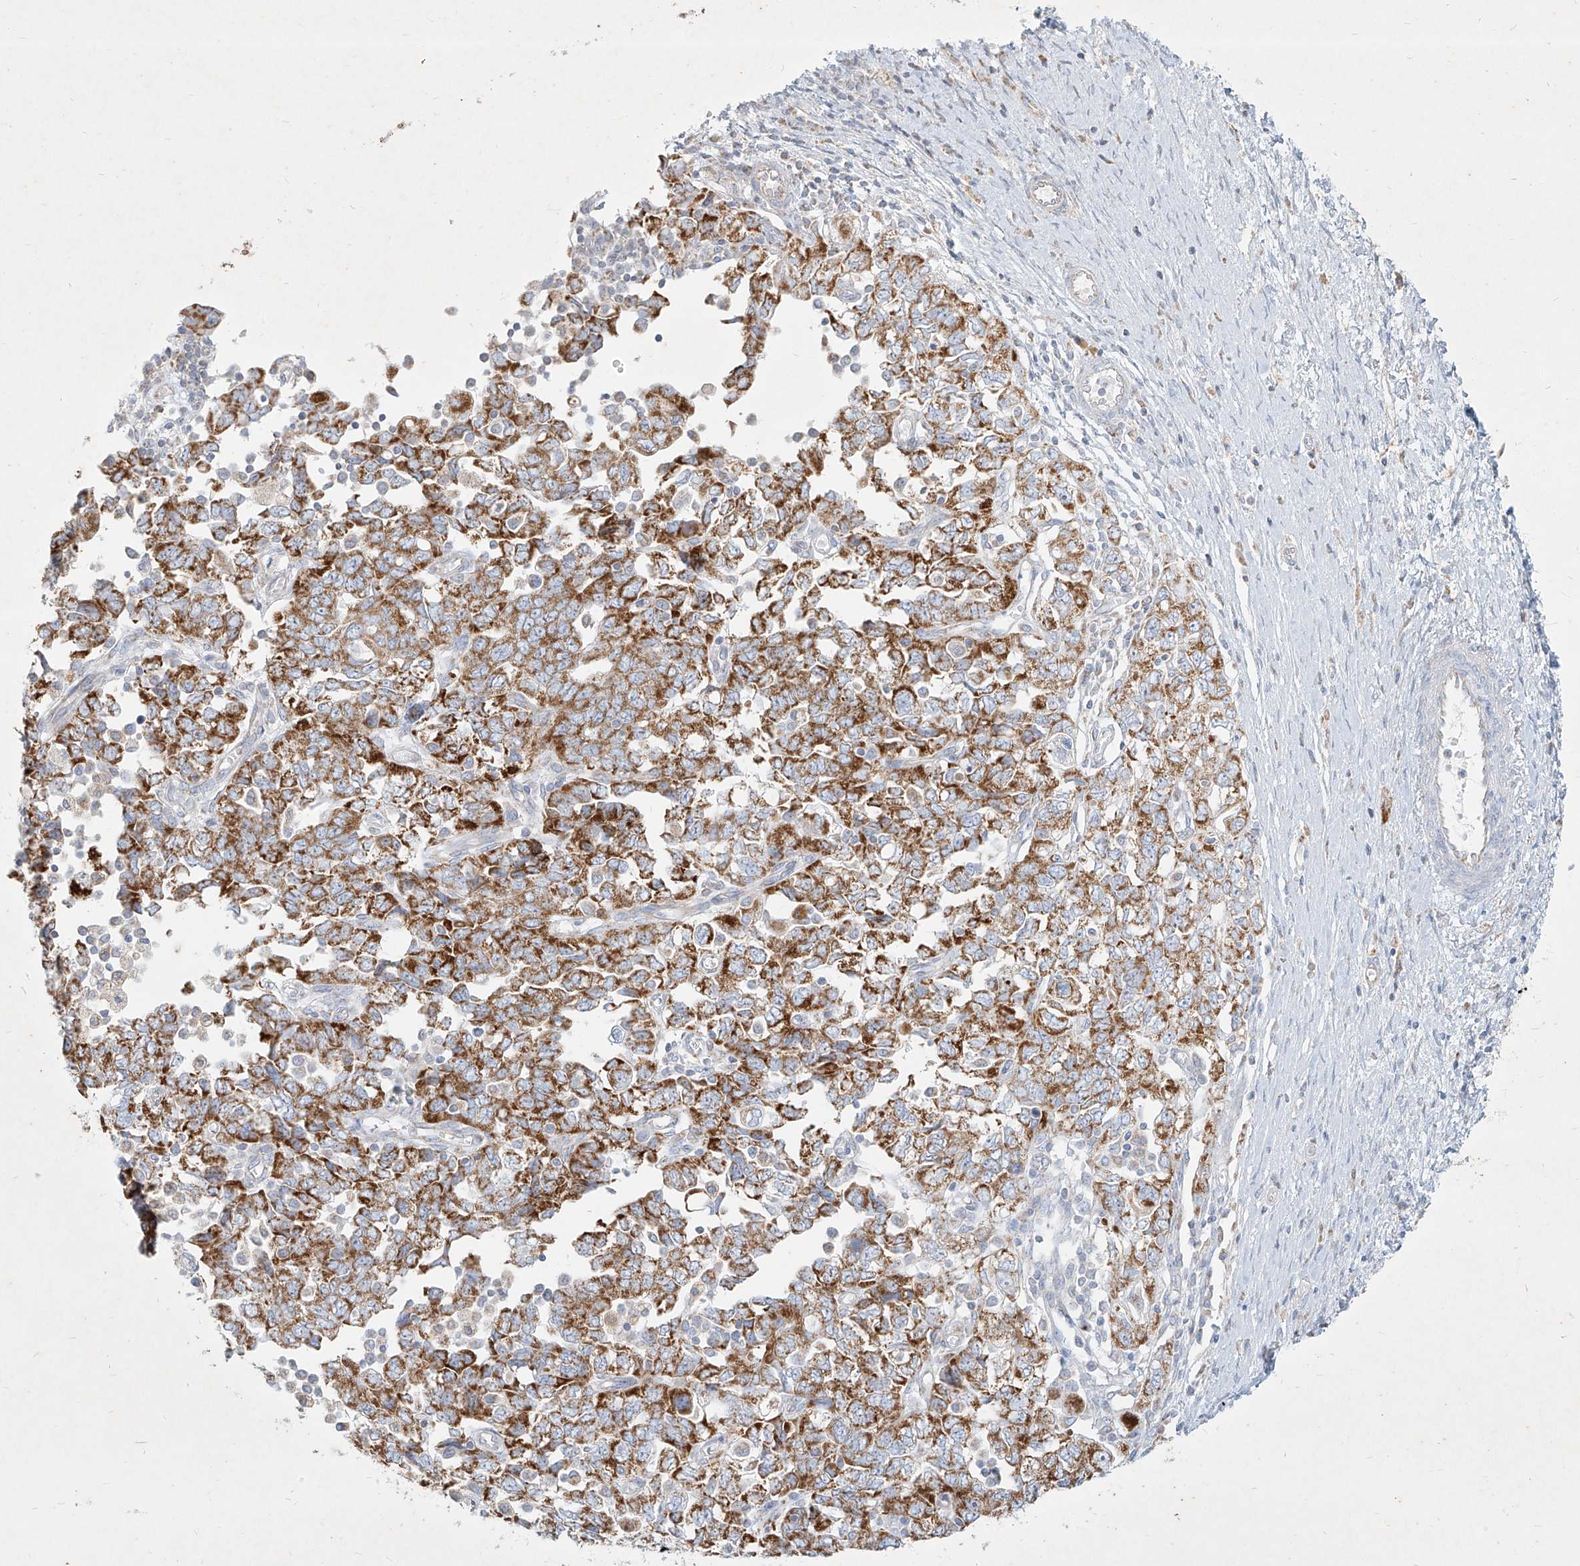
{"staining": {"intensity": "moderate", "quantity": "25%-75%", "location": "cytoplasmic/membranous"}, "tissue": "ovarian cancer", "cell_type": "Tumor cells", "image_type": "cancer", "snomed": [{"axis": "morphology", "description": "Carcinoma, NOS"}, {"axis": "morphology", "description": "Cystadenocarcinoma, serous, NOS"}, {"axis": "topography", "description": "Ovary"}], "caption": "Immunohistochemical staining of ovarian cancer displays moderate cytoplasmic/membranous protein staining in approximately 25%-75% of tumor cells. (Brightfield microscopy of DAB IHC at high magnification).", "gene": "MTX2", "patient": {"sex": "female", "age": 69}}